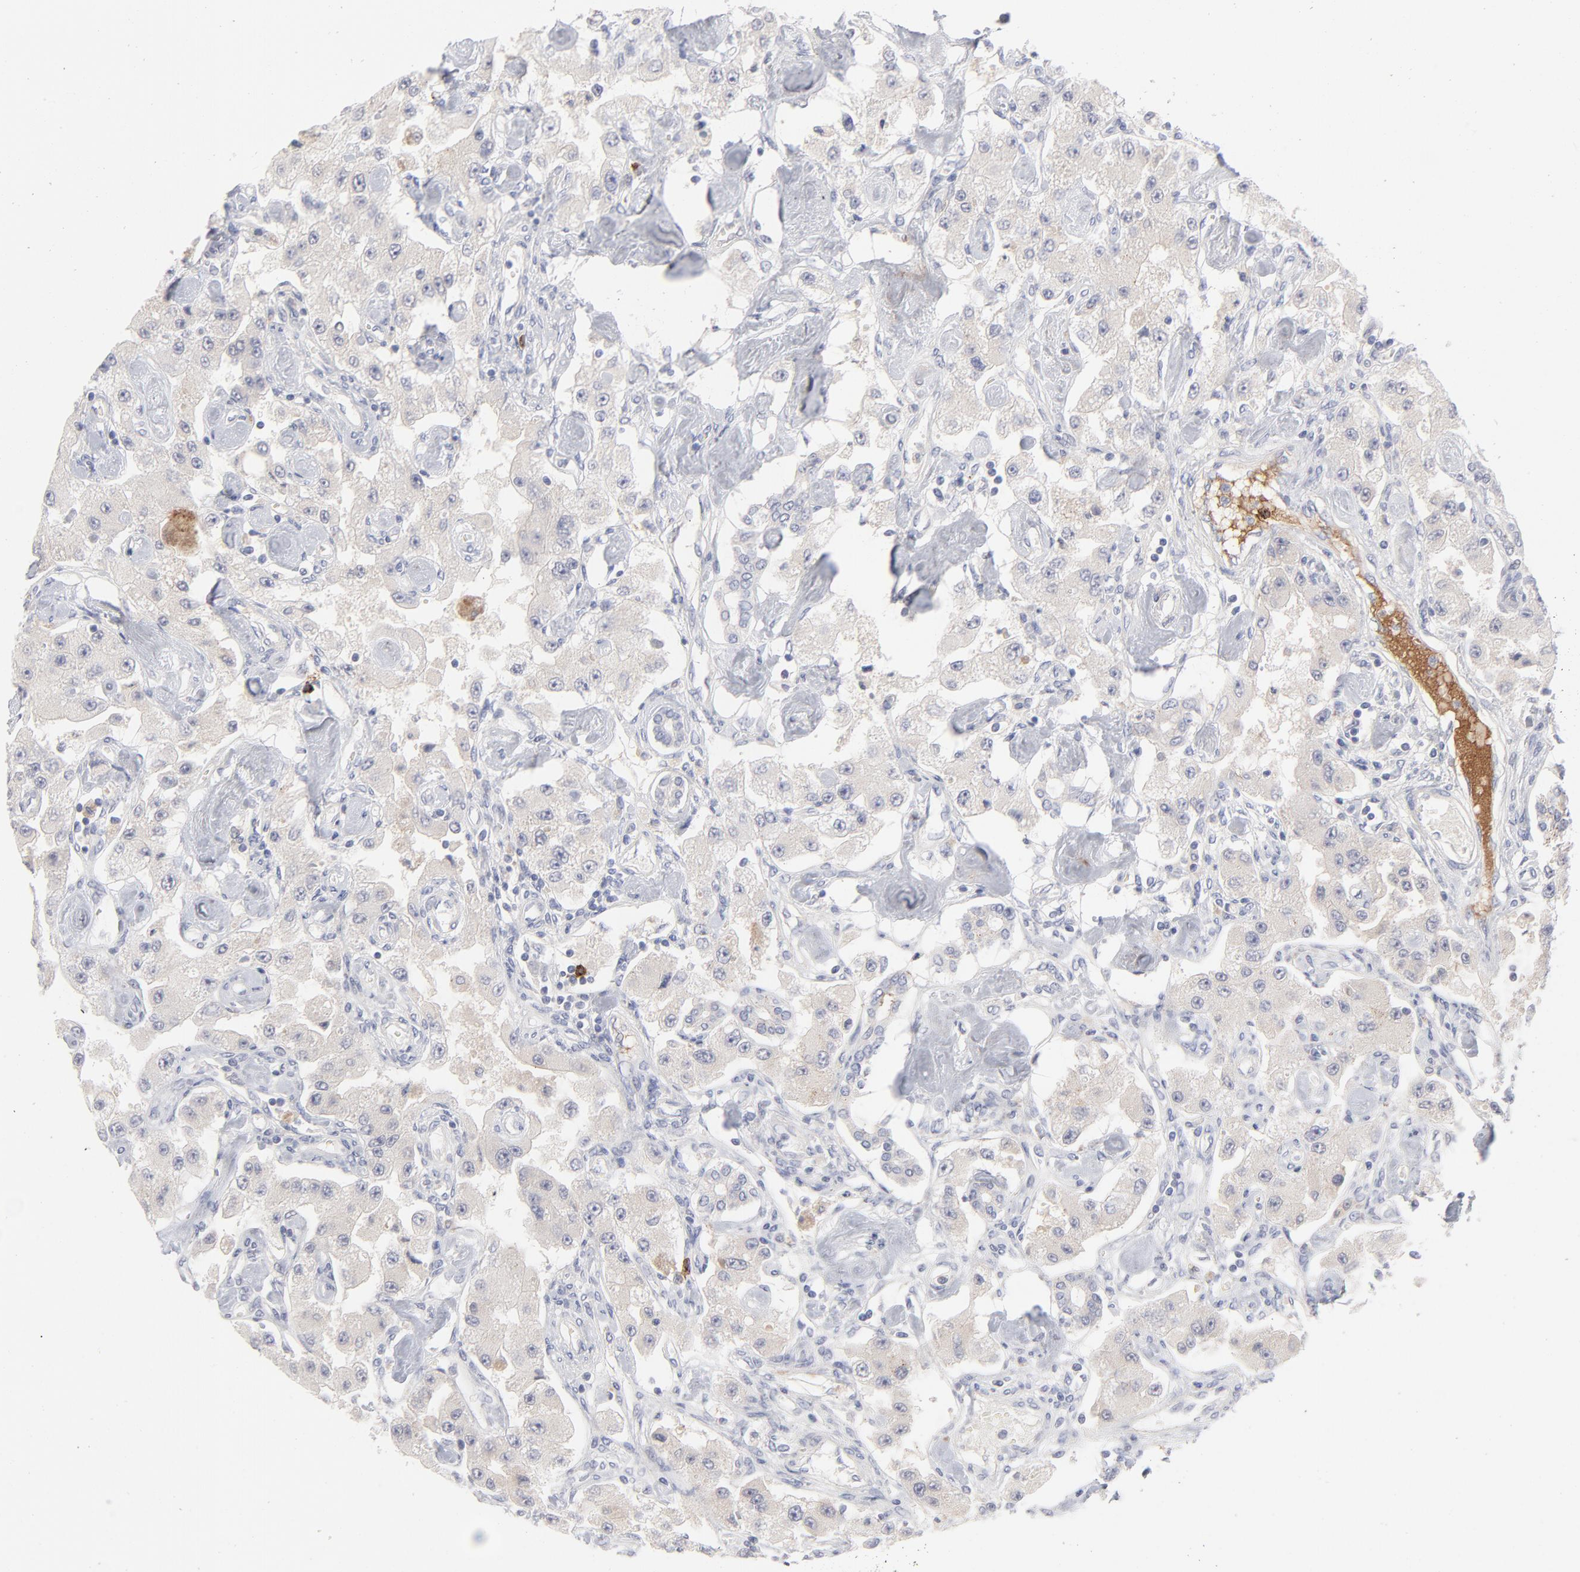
{"staining": {"intensity": "negative", "quantity": "none", "location": "none"}, "tissue": "carcinoid", "cell_type": "Tumor cells", "image_type": "cancer", "snomed": [{"axis": "morphology", "description": "Carcinoid, malignant, NOS"}, {"axis": "topography", "description": "Pancreas"}], "caption": "Carcinoid was stained to show a protein in brown. There is no significant staining in tumor cells.", "gene": "CCR3", "patient": {"sex": "male", "age": 41}}